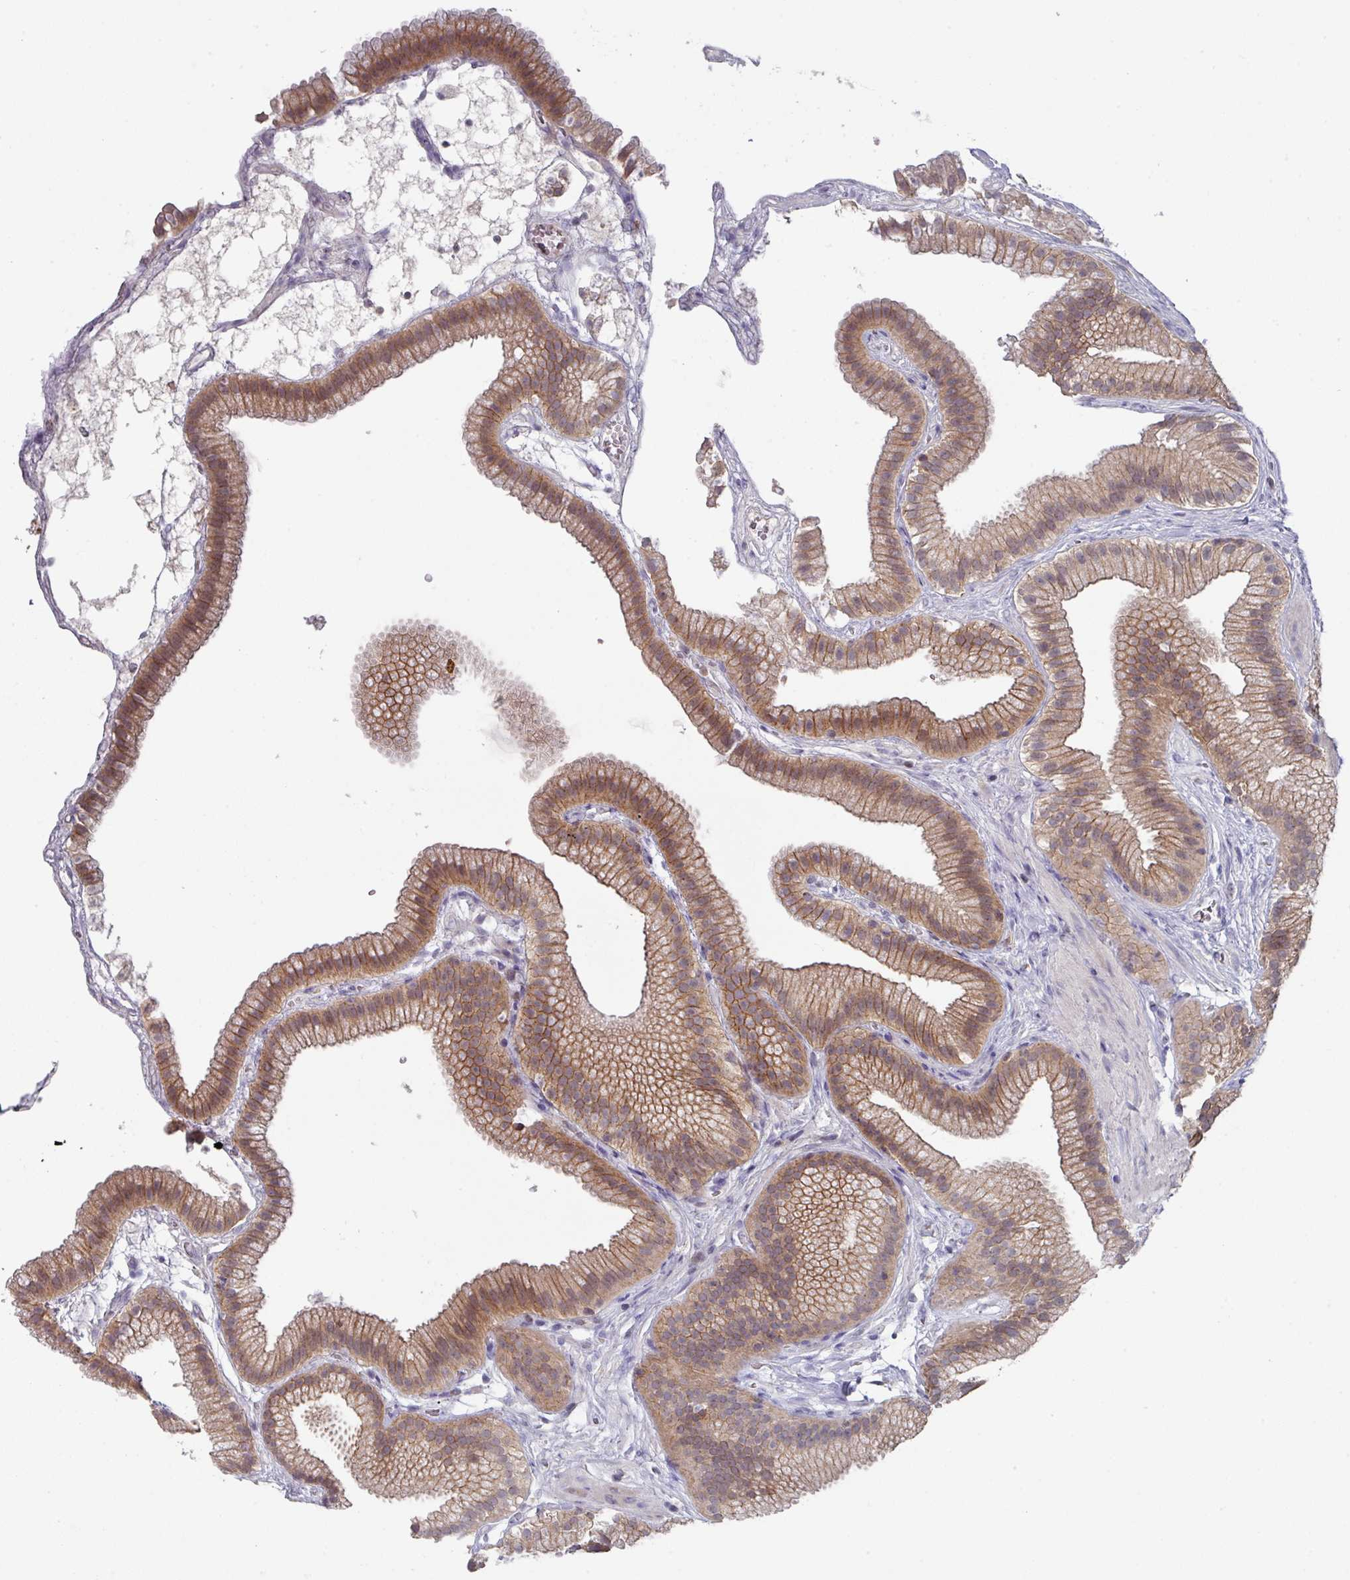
{"staining": {"intensity": "moderate", "quantity": ">75%", "location": "cytoplasmic/membranous"}, "tissue": "gallbladder", "cell_type": "Glandular cells", "image_type": "normal", "snomed": [{"axis": "morphology", "description": "Normal tissue, NOS"}, {"axis": "topography", "description": "Gallbladder"}], "caption": "Immunohistochemistry (IHC) (DAB (3,3'-diaminobenzidine)) staining of benign gallbladder reveals moderate cytoplasmic/membranous protein staining in about >75% of glandular cells.", "gene": "DCAF12L1", "patient": {"sex": "female", "age": 63}}